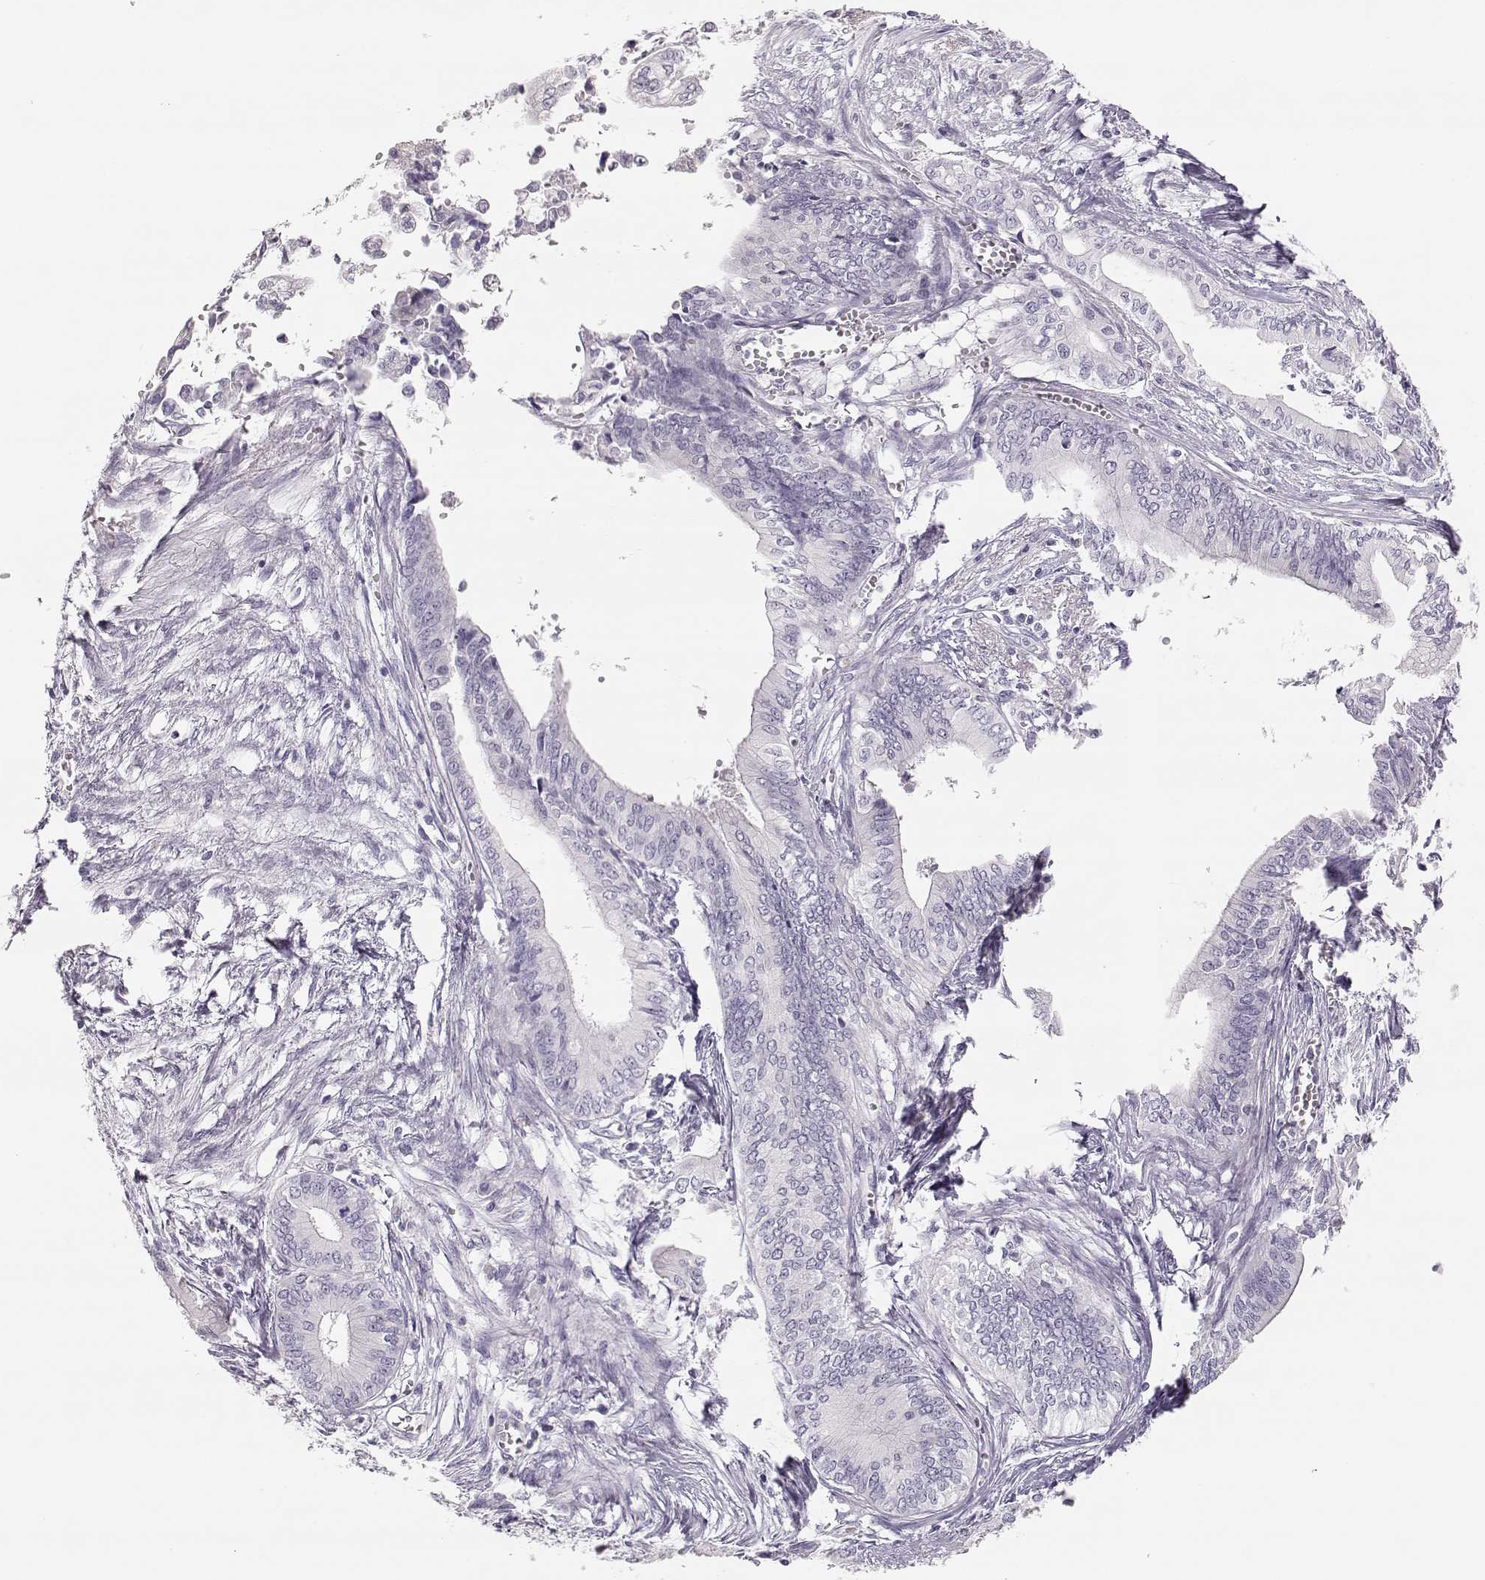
{"staining": {"intensity": "negative", "quantity": "none", "location": "none"}, "tissue": "pancreatic cancer", "cell_type": "Tumor cells", "image_type": "cancer", "snomed": [{"axis": "morphology", "description": "Adenocarcinoma, NOS"}, {"axis": "topography", "description": "Pancreas"}], "caption": "Protein analysis of pancreatic cancer (adenocarcinoma) shows no significant expression in tumor cells.", "gene": "LEPR", "patient": {"sex": "female", "age": 61}}